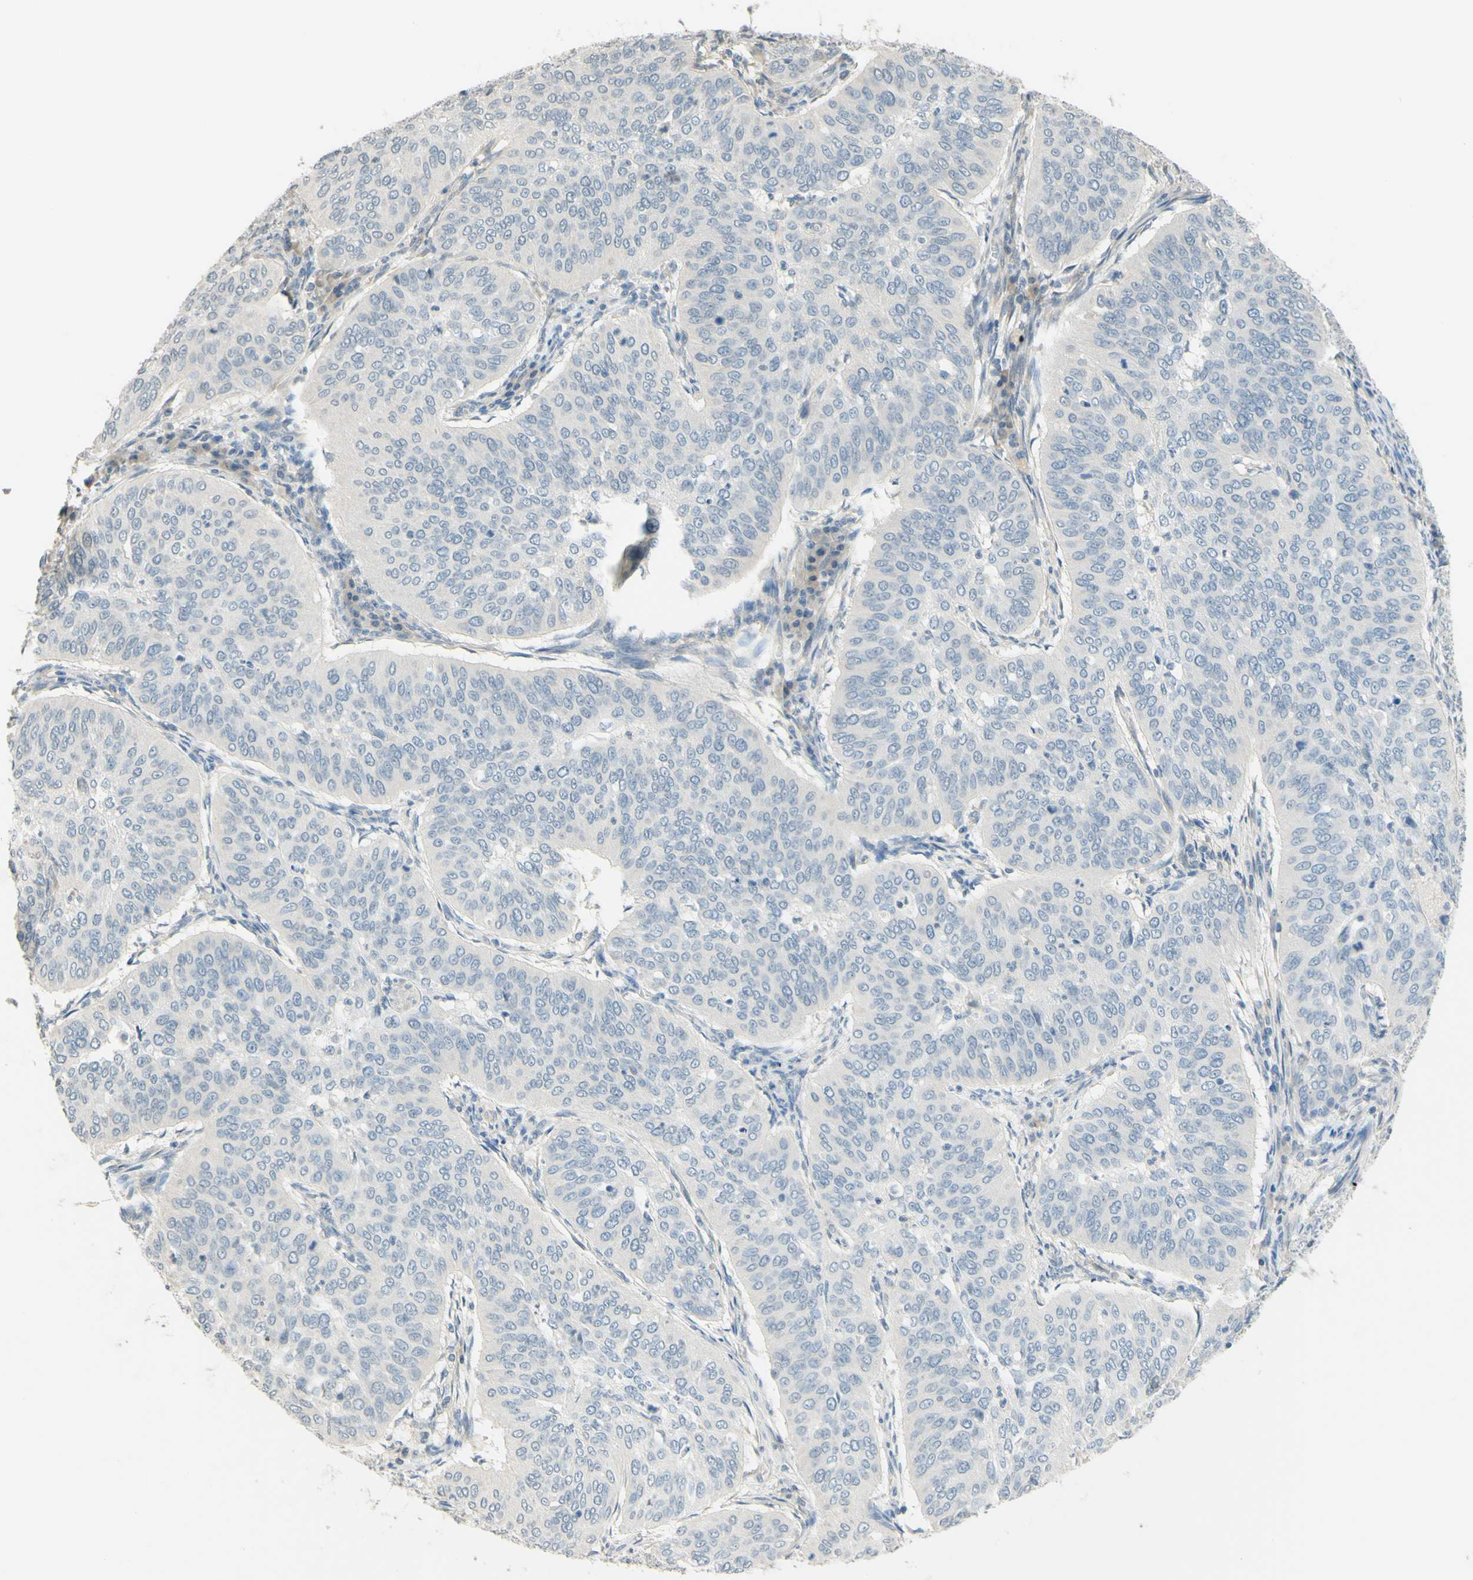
{"staining": {"intensity": "negative", "quantity": "none", "location": "none"}, "tissue": "cervical cancer", "cell_type": "Tumor cells", "image_type": "cancer", "snomed": [{"axis": "morphology", "description": "Normal tissue, NOS"}, {"axis": "morphology", "description": "Squamous cell carcinoma, NOS"}, {"axis": "topography", "description": "Cervix"}], "caption": "IHC micrograph of neoplastic tissue: cervical cancer (squamous cell carcinoma) stained with DAB (3,3'-diaminobenzidine) demonstrates no significant protein expression in tumor cells.", "gene": "MAG", "patient": {"sex": "female", "age": 39}}